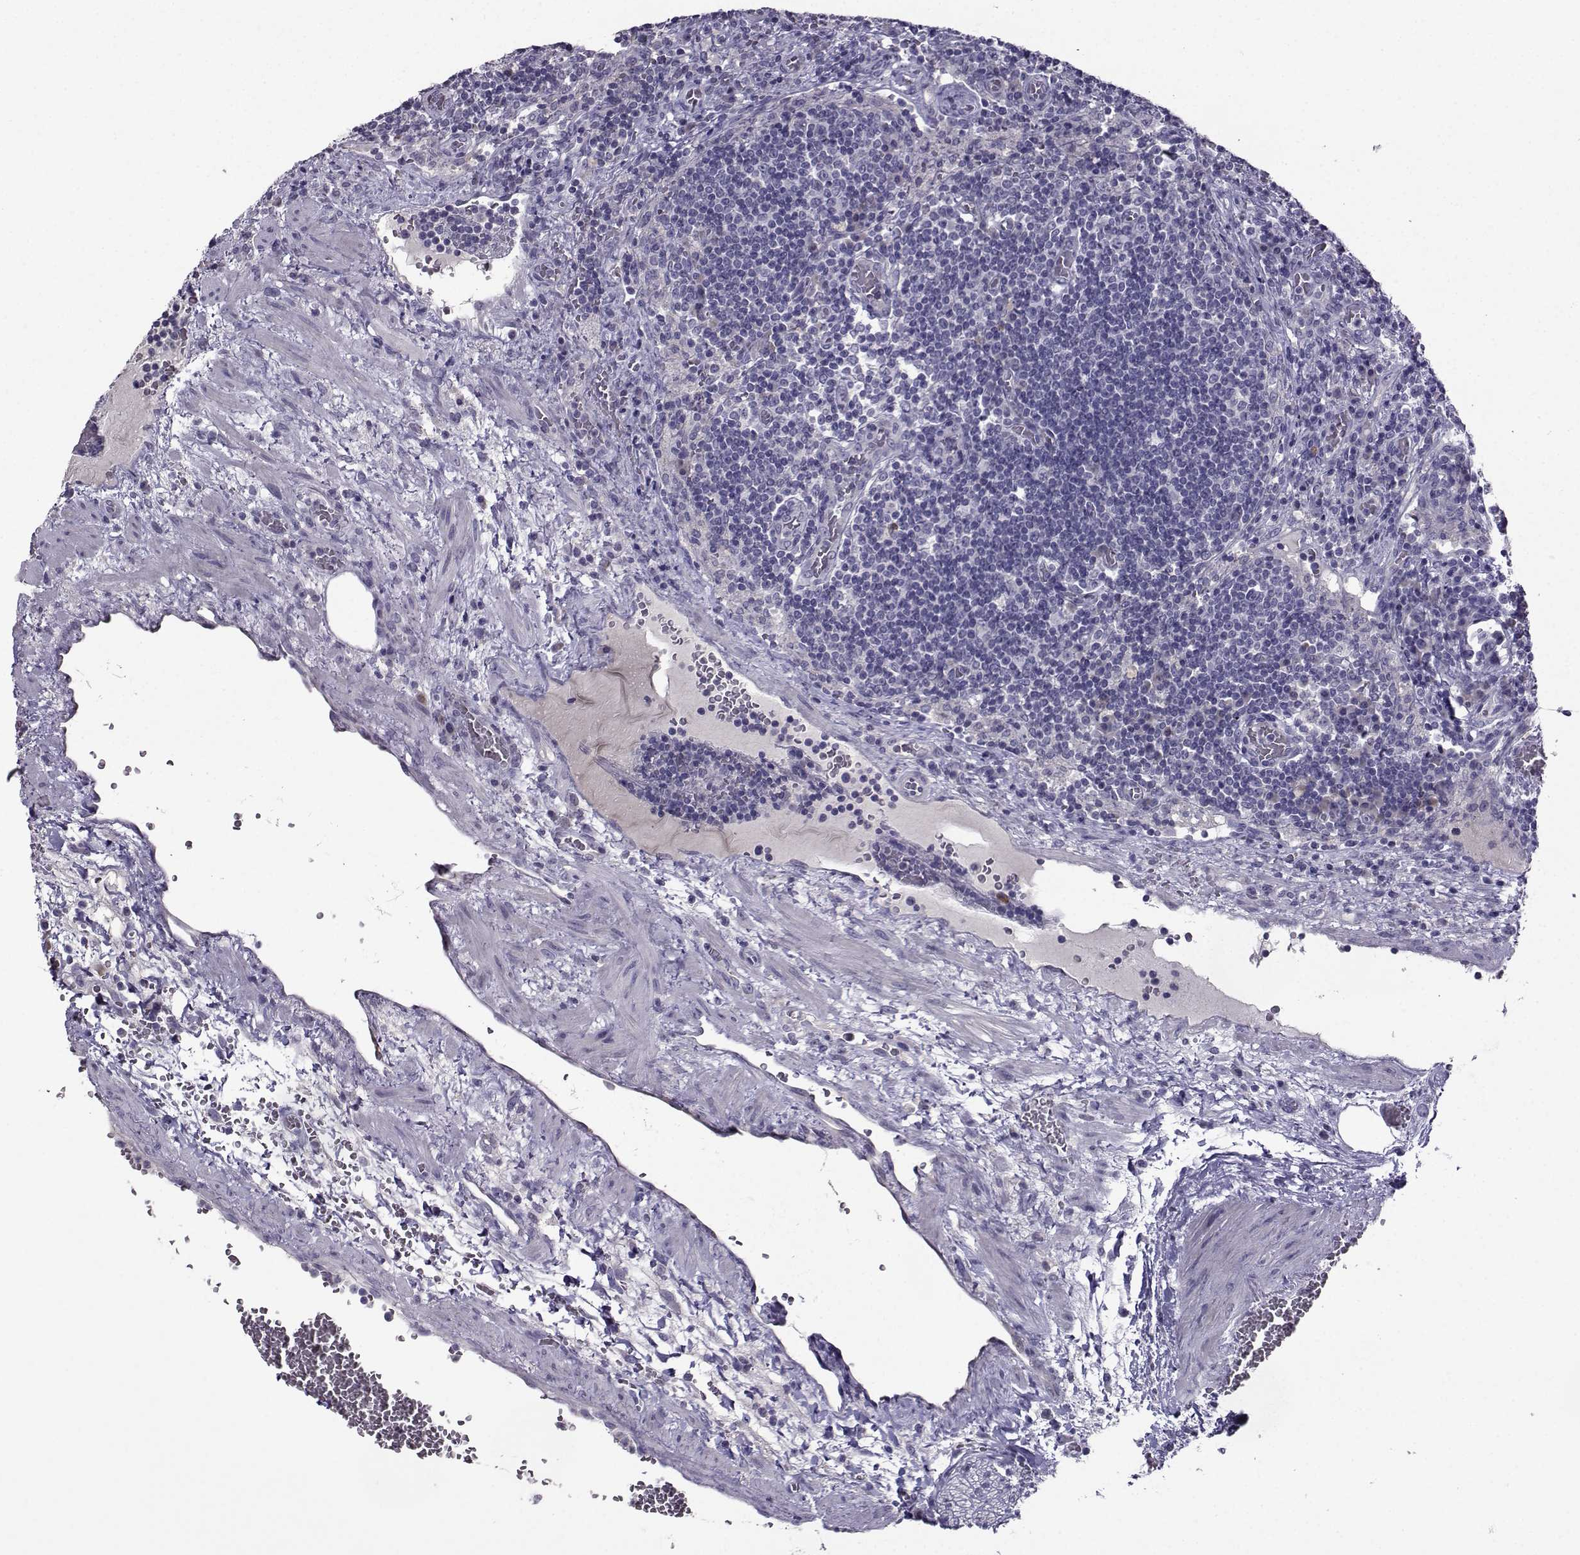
{"staining": {"intensity": "negative", "quantity": "none", "location": "none"}, "tissue": "lymph node", "cell_type": "Germinal center cells", "image_type": "normal", "snomed": [{"axis": "morphology", "description": "Normal tissue, NOS"}, {"axis": "topography", "description": "Lymph node"}], "caption": "Protein analysis of normal lymph node displays no significant positivity in germinal center cells.", "gene": "CRYBB1", "patient": {"sex": "male", "age": 63}}